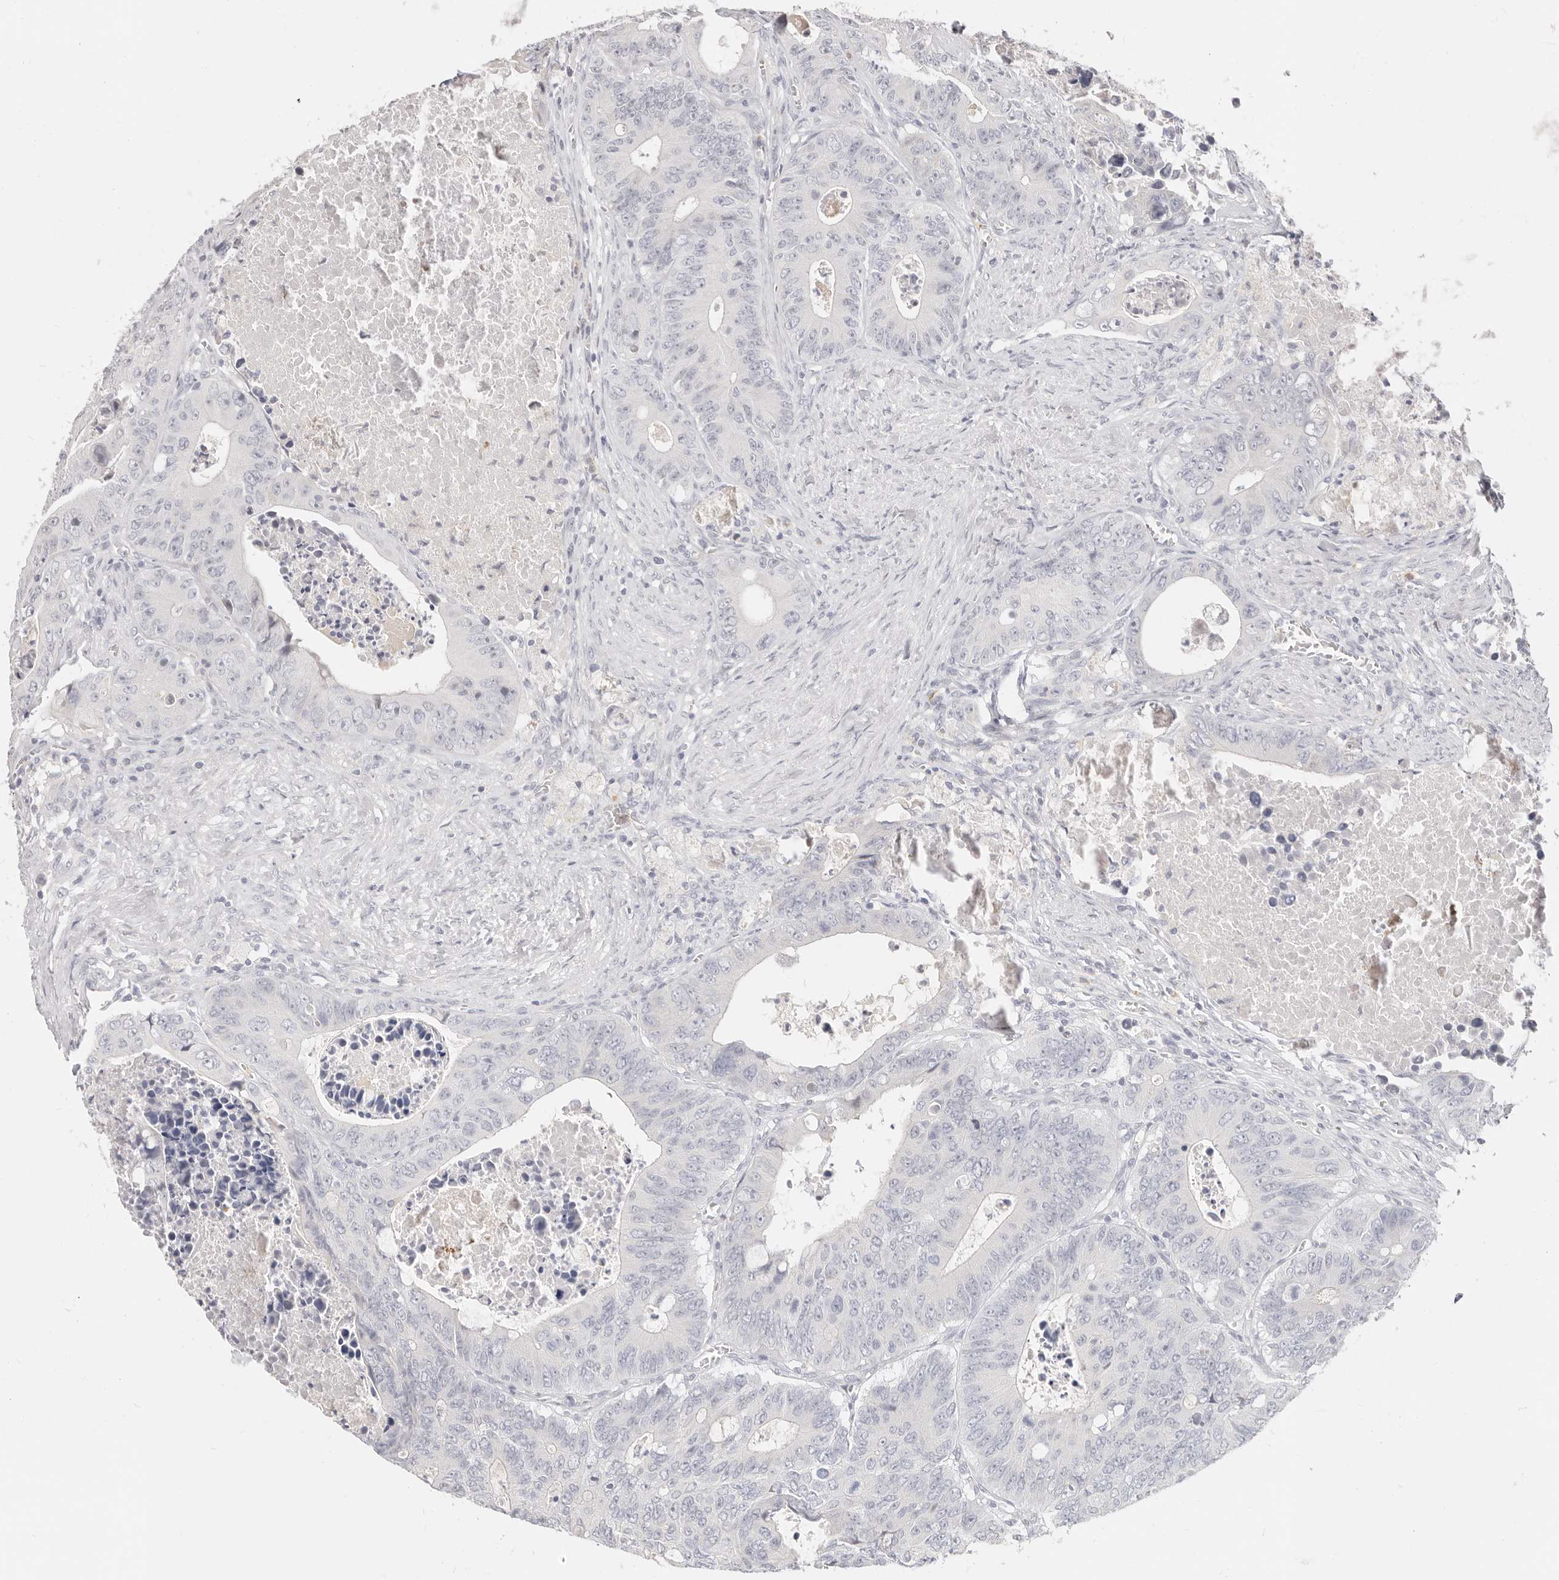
{"staining": {"intensity": "negative", "quantity": "none", "location": "none"}, "tissue": "colorectal cancer", "cell_type": "Tumor cells", "image_type": "cancer", "snomed": [{"axis": "morphology", "description": "Adenocarcinoma, NOS"}, {"axis": "topography", "description": "Colon"}], "caption": "DAB (3,3'-diaminobenzidine) immunohistochemical staining of human colorectal cancer exhibits no significant staining in tumor cells.", "gene": "ASCL1", "patient": {"sex": "male", "age": 87}}